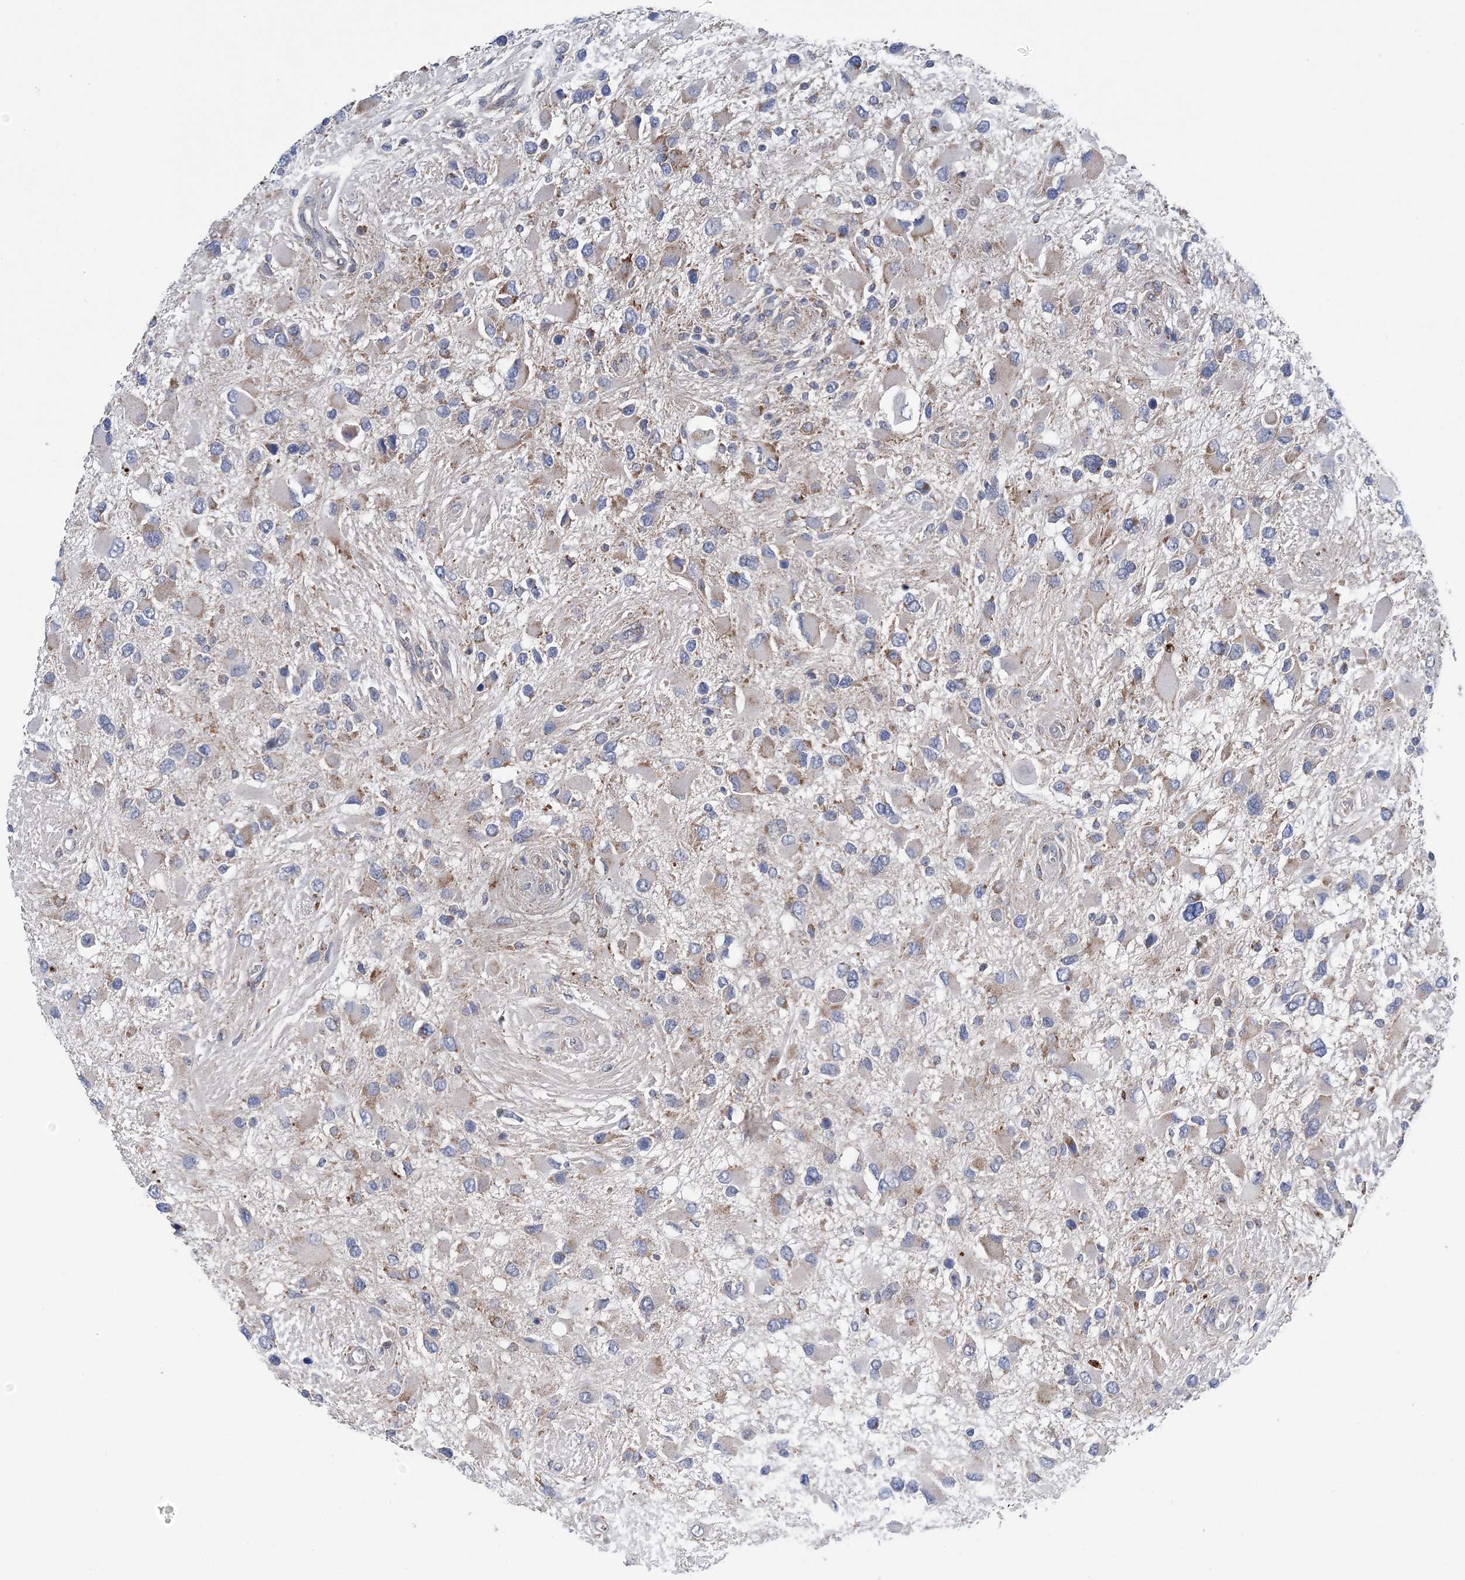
{"staining": {"intensity": "weak", "quantity": "<25%", "location": "cytoplasmic/membranous"}, "tissue": "glioma", "cell_type": "Tumor cells", "image_type": "cancer", "snomed": [{"axis": "morphology", "description": "Glioma, malignant, High grade"}, {"axis": "topography", "description": "Brain"}], "caption": "Malignant glioma (high-grade) was stained to show a protein in brown. There is no significant staining in tumor cells.", "gene": "COPE", "patient": {"sex": "male", "age": 53}}